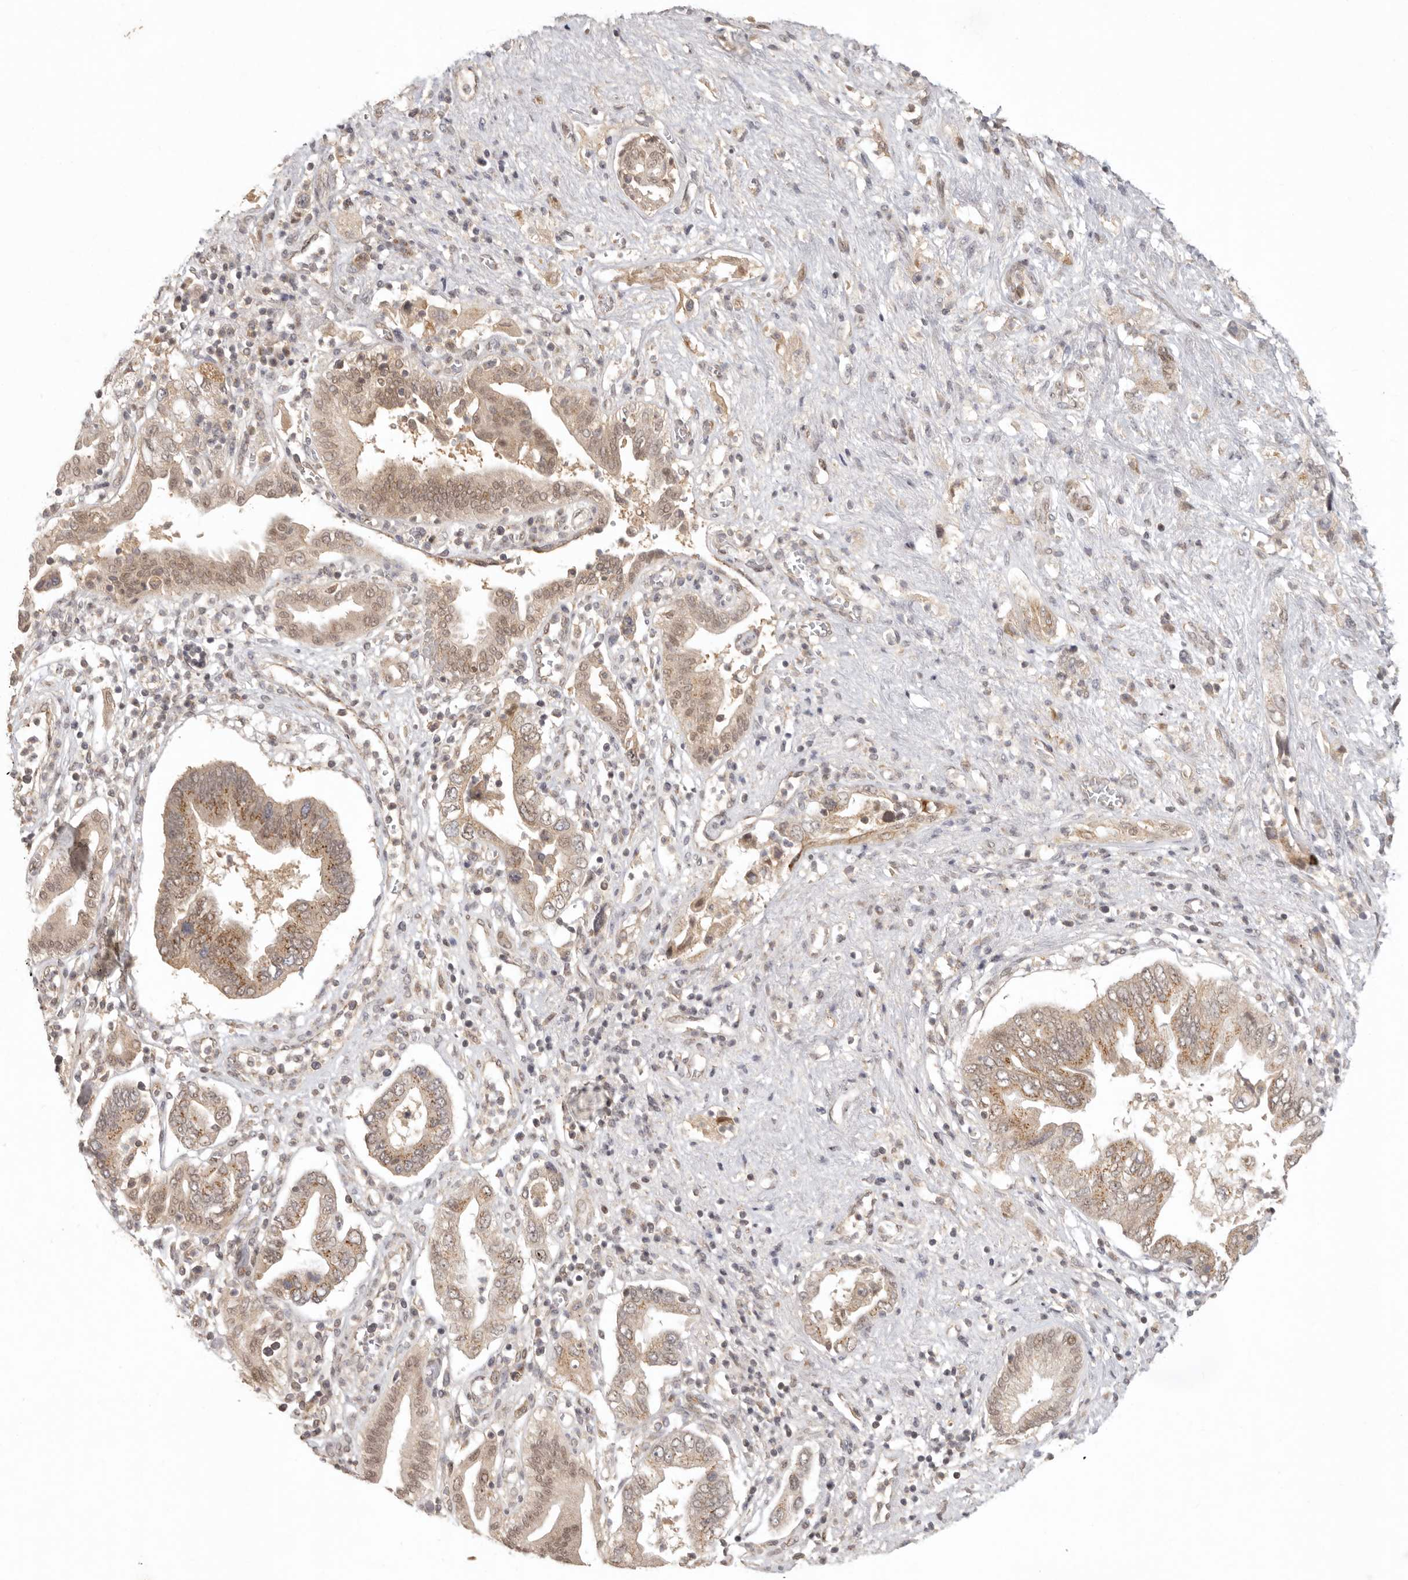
{"staining": {"intensity": "moderate", "quantity": ">75%", "location": "cytoplasmic/membranous,nuclear"}, "tissue": "pancreatic cancer", "cell_type": "Tumor cells", "image_type": "cancer", "snomed": [{"axis": "morphology", "description": "Adenocarcinoma, NOS"}, {"axis": "topography", "description": "Pancreas"}], "caption": "The micrograph reveals immunohistochemical staining of pancreatic cancer (adenocarcinoma). There is moderate cytoplasmic/membranous and nuclear expression is seen in approximately >75% of tumor cells.", "gene": "LRRC75A", "patient": {"sex": "female", "age": 73}}